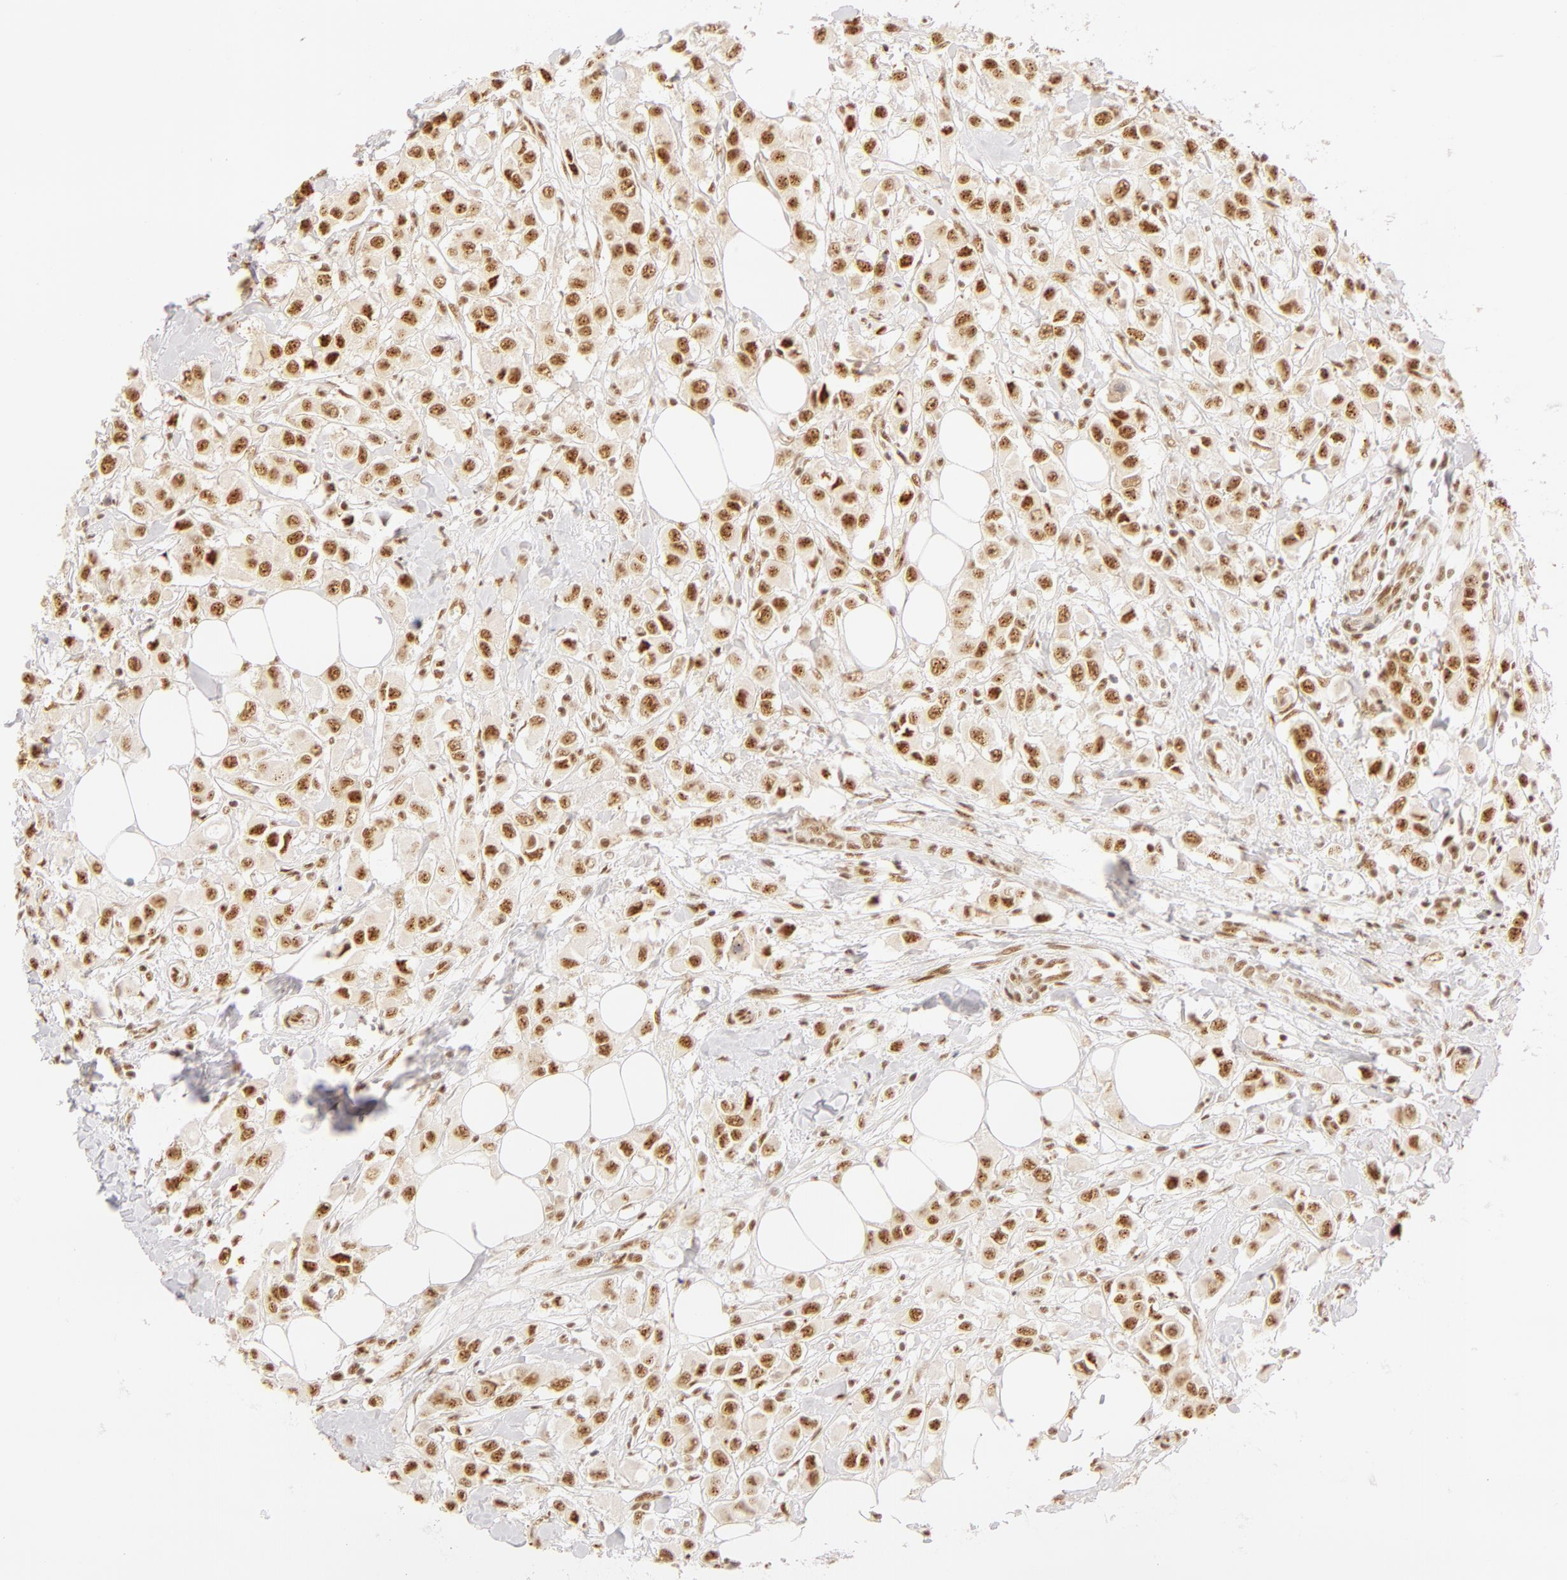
{"staining": {"intensity": "moderate", "quantity": ">75%", "location": "nuclear"}, "tissue": "breast cancer", "cell_type": "Tumor cells", "image_type": "cancer", "snomed": [{"axis": "morphology", "description": "Duct carcinoma"}, {"axis": "topography", "description": "Breast"}], "caption": "DAB immunohistochemical staining of breast cancer exhibits moderate nuclear protein staining in about >75% of tumor cells. (Stains: DAB in brown, nuclei in blue, Microscopy: brightfield microscopy at high magnification).", "gene": "RBM39", "patient": {"sex": "female", "age": 58}}